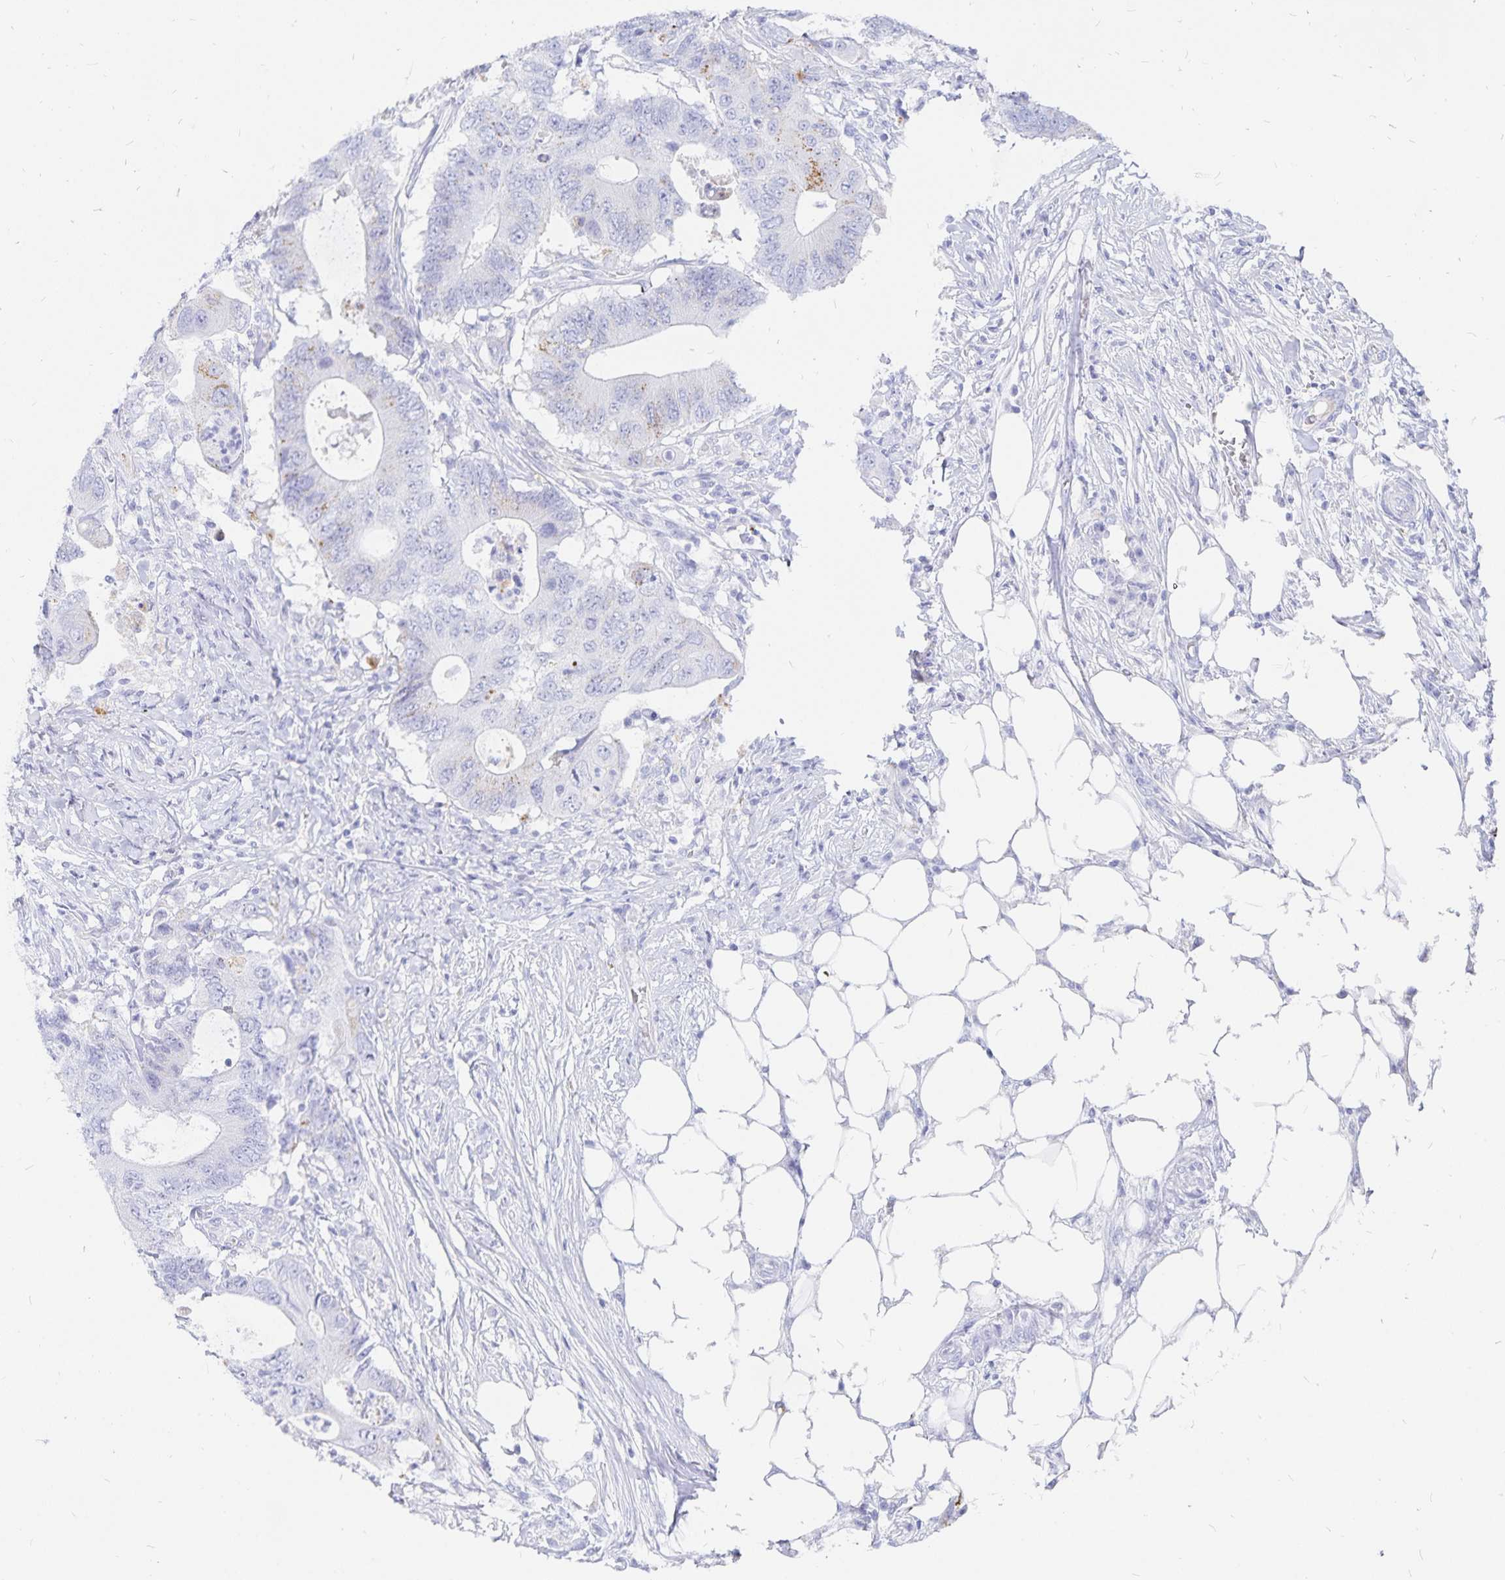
{"staining": {"intensity": "weak", "quantity": "<25%", "location": "cytoplasmic/membranous"}, "tissue": "colorectal cancer", "cell_type": "Tumor cells", "image_type": "cancer", "snomed": [{"axis": "morphology", "description": "Adenocarcinoma, NOS"}, {"axis": "topography", "description": "Colon"}], "caption": "A high-resolution histopathology image shows immunohistochemistry staining of adenocarcinoma (colorectal), which exhibits no significant staining in tumor cells. The staining was performed using DAB to visualize the protein expression in brown, while the nuclei were stained in blue with hematoxylin (Magnification: 20x).", "gene": "INSL5", "patient": {"sex": "male", "age": 71}}